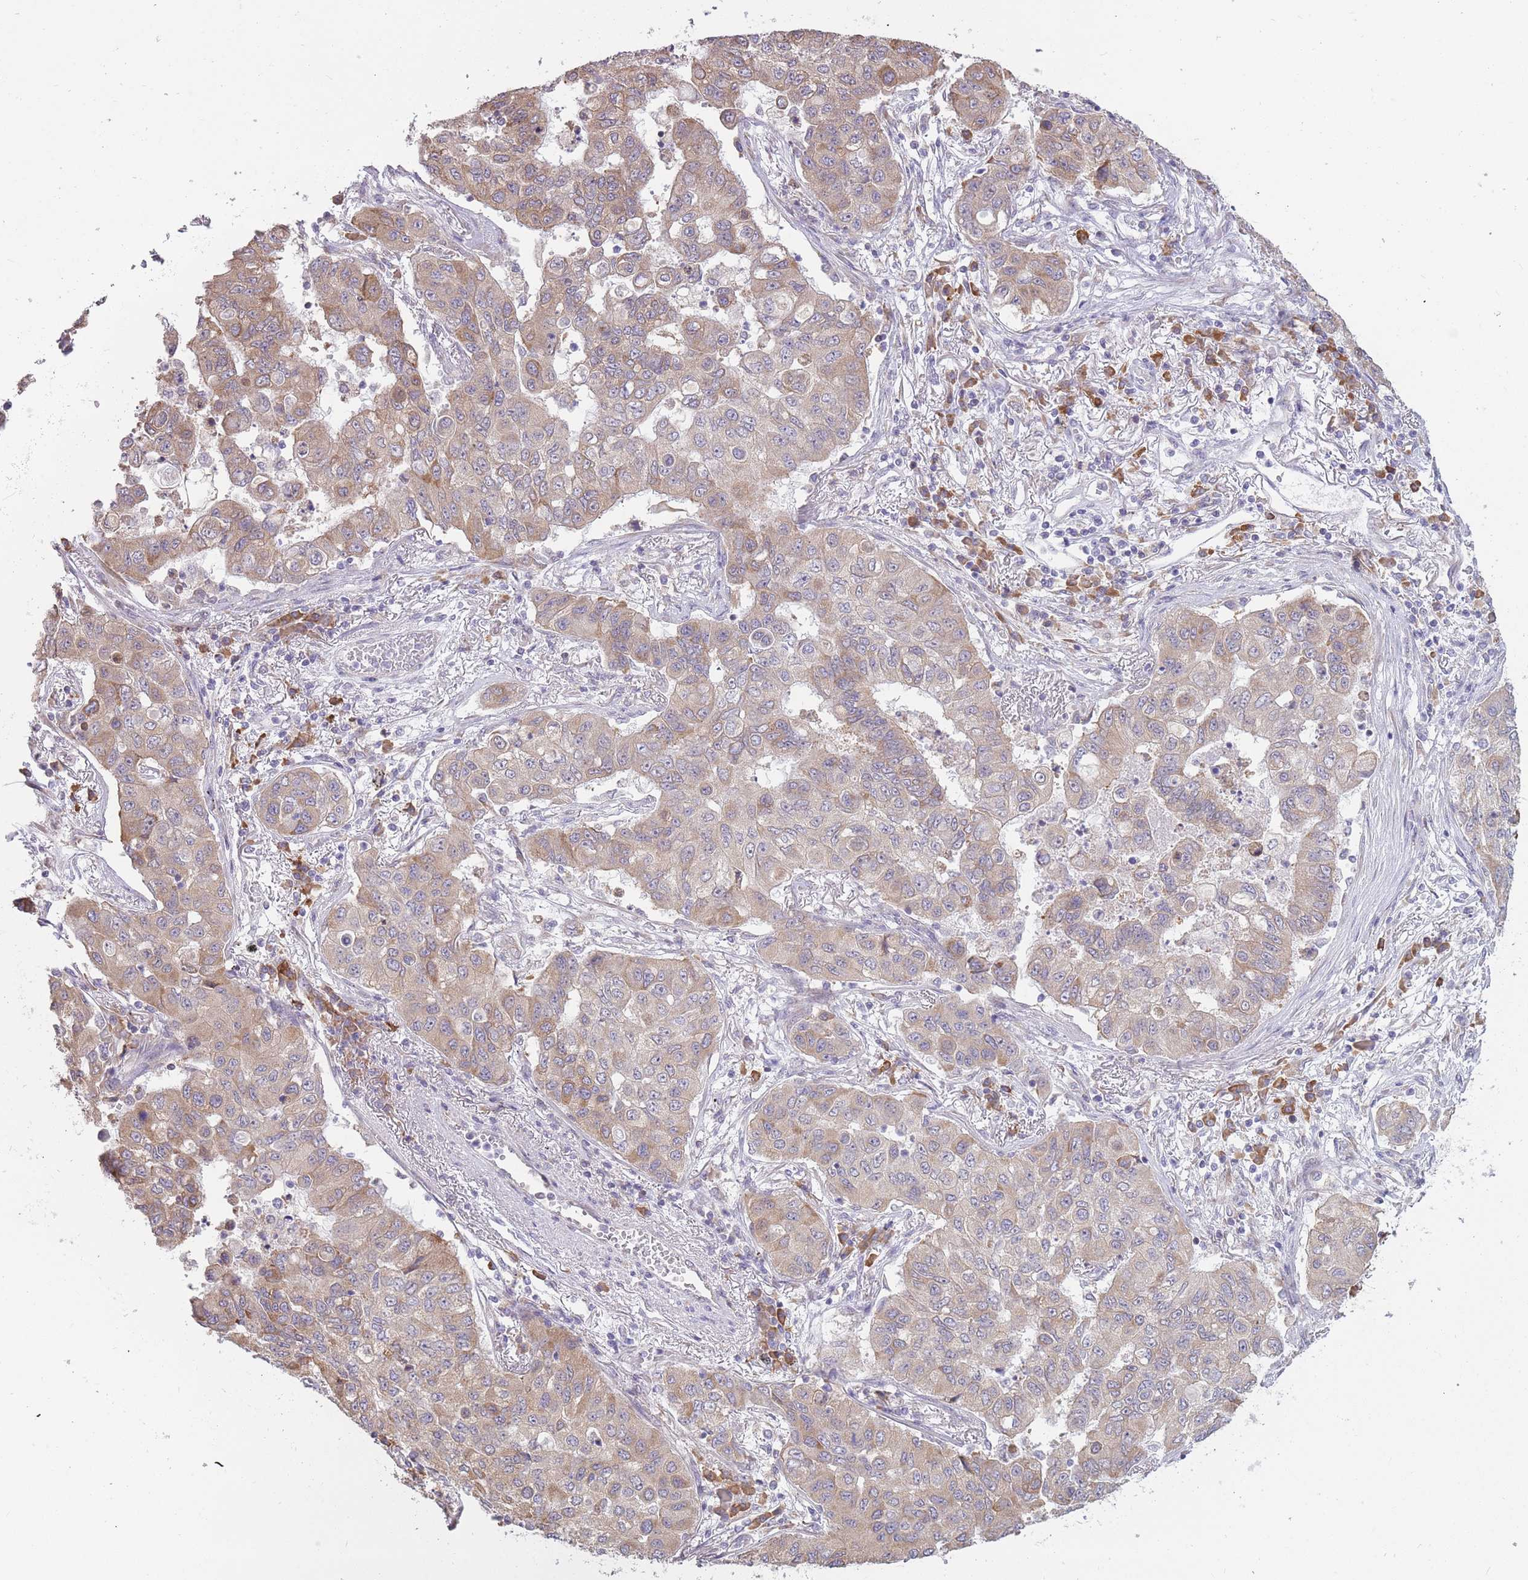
{"staining": {"intensity": "weak", "quantity": "25%-75%", "location": "cytoplasmic/membranous"}, "tissue": "lung cancer", "cell_type": "Tumor cells", "image_type": "cancer", "snomed": [{"axis": "morphology", "description": "Squamous cell carcinoma, NOS"}, {"axis": "topography", "description": "Lung"}], "caption": "This histopathology image reveals immunohistochemistry staining of lung squamous cell carcinoma, with low weak cytoplasmic/membranous staining in about 25%-75% of tumor cells.", "gene": "TRAPPC5", "patient": {"sex": "male", "age": 74}}